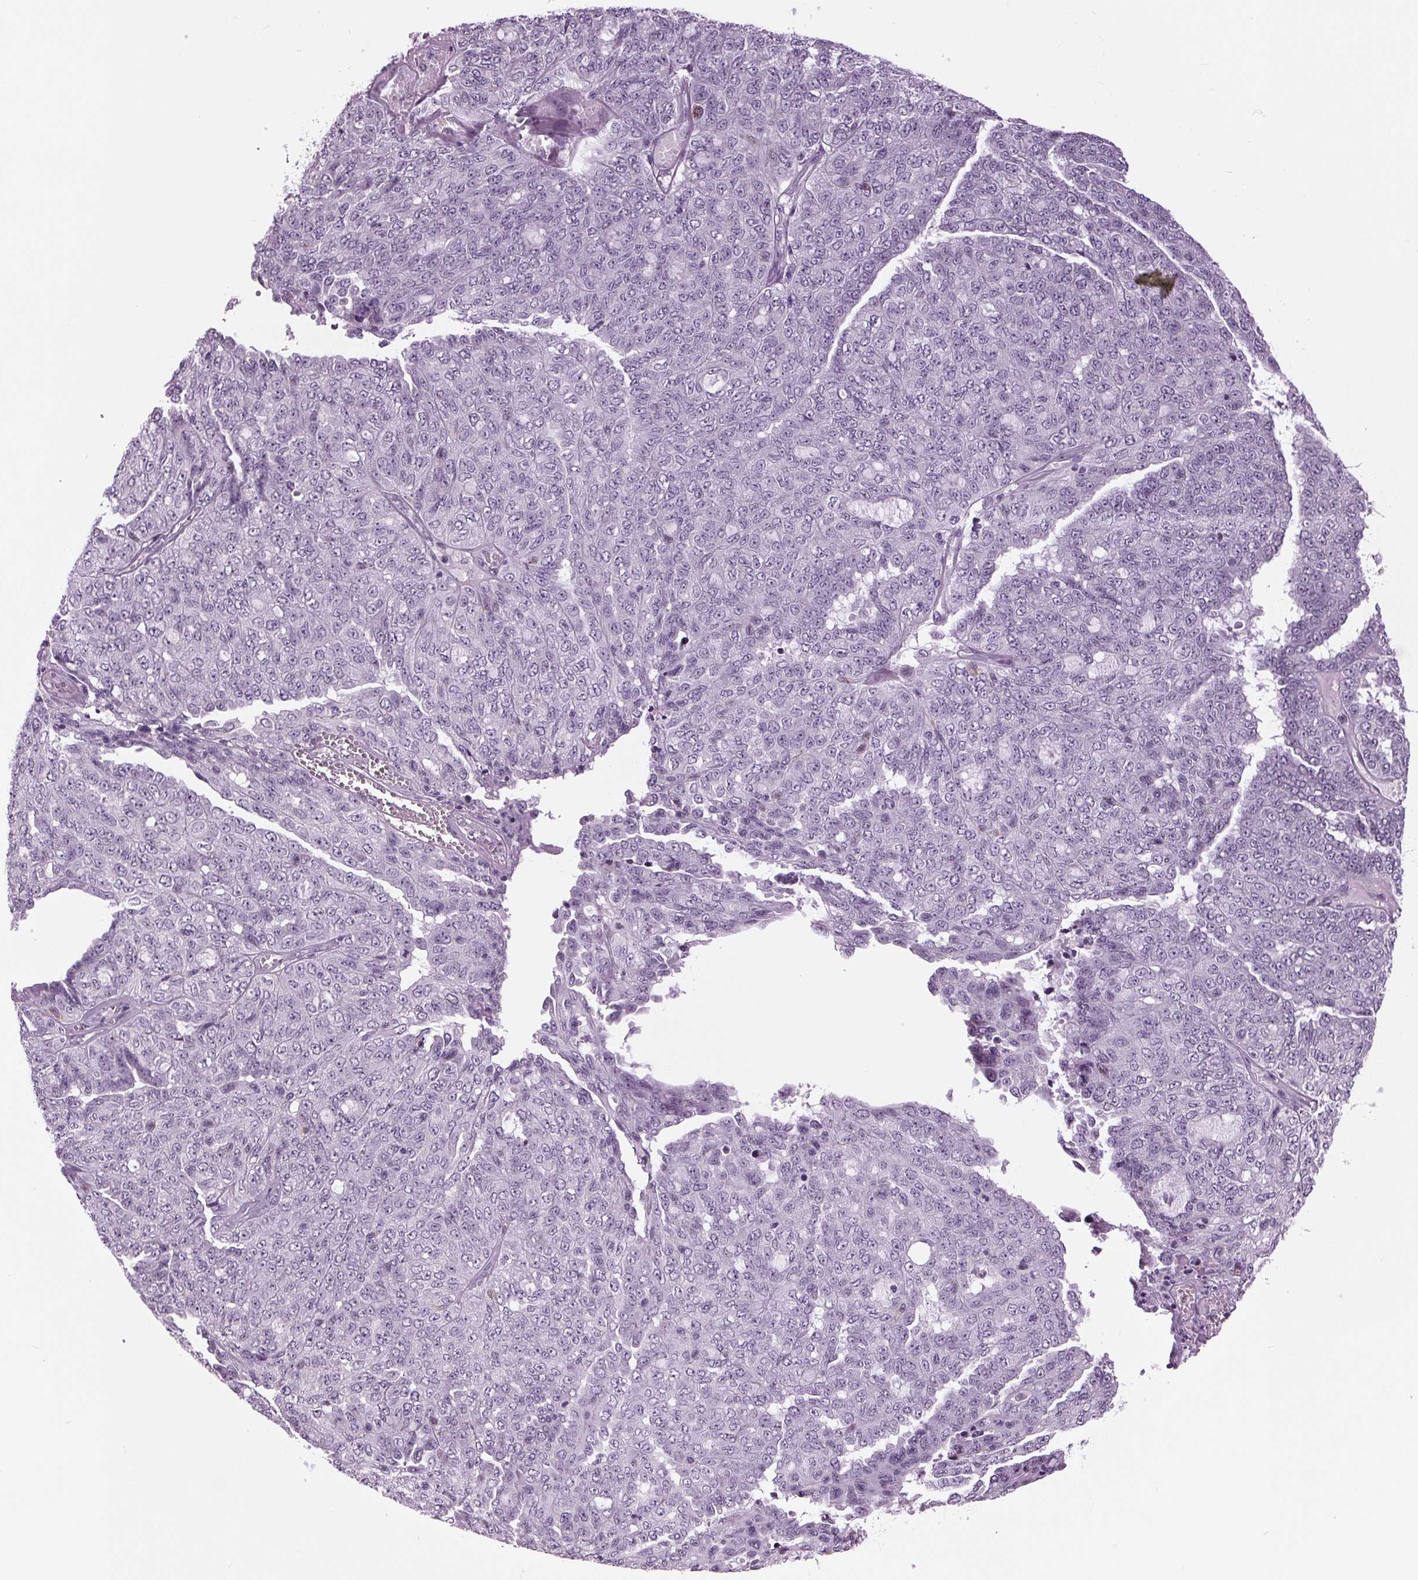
{"staining": {"intensity": "negative", "quantity": "none", "location": "none"}, "tissue": "ovarian cancer", "cell_type": "Tumor cells", "image_type": "cancer", "snomed": [{"axis": "morphology", "description": "Cystadenocarcinoma, serous, NOS"}, {"axis": "topography", "description": "Ovary"}], "caption": "A high-resolution micrograph shows immunohistochemistry (IHC) staining of ovarian serous cystadenocarcinoma, which demonstrates no significant expression in tumor cells.", "gene": "DNAH12", "patient": {"sex": "female", "age": 71}}